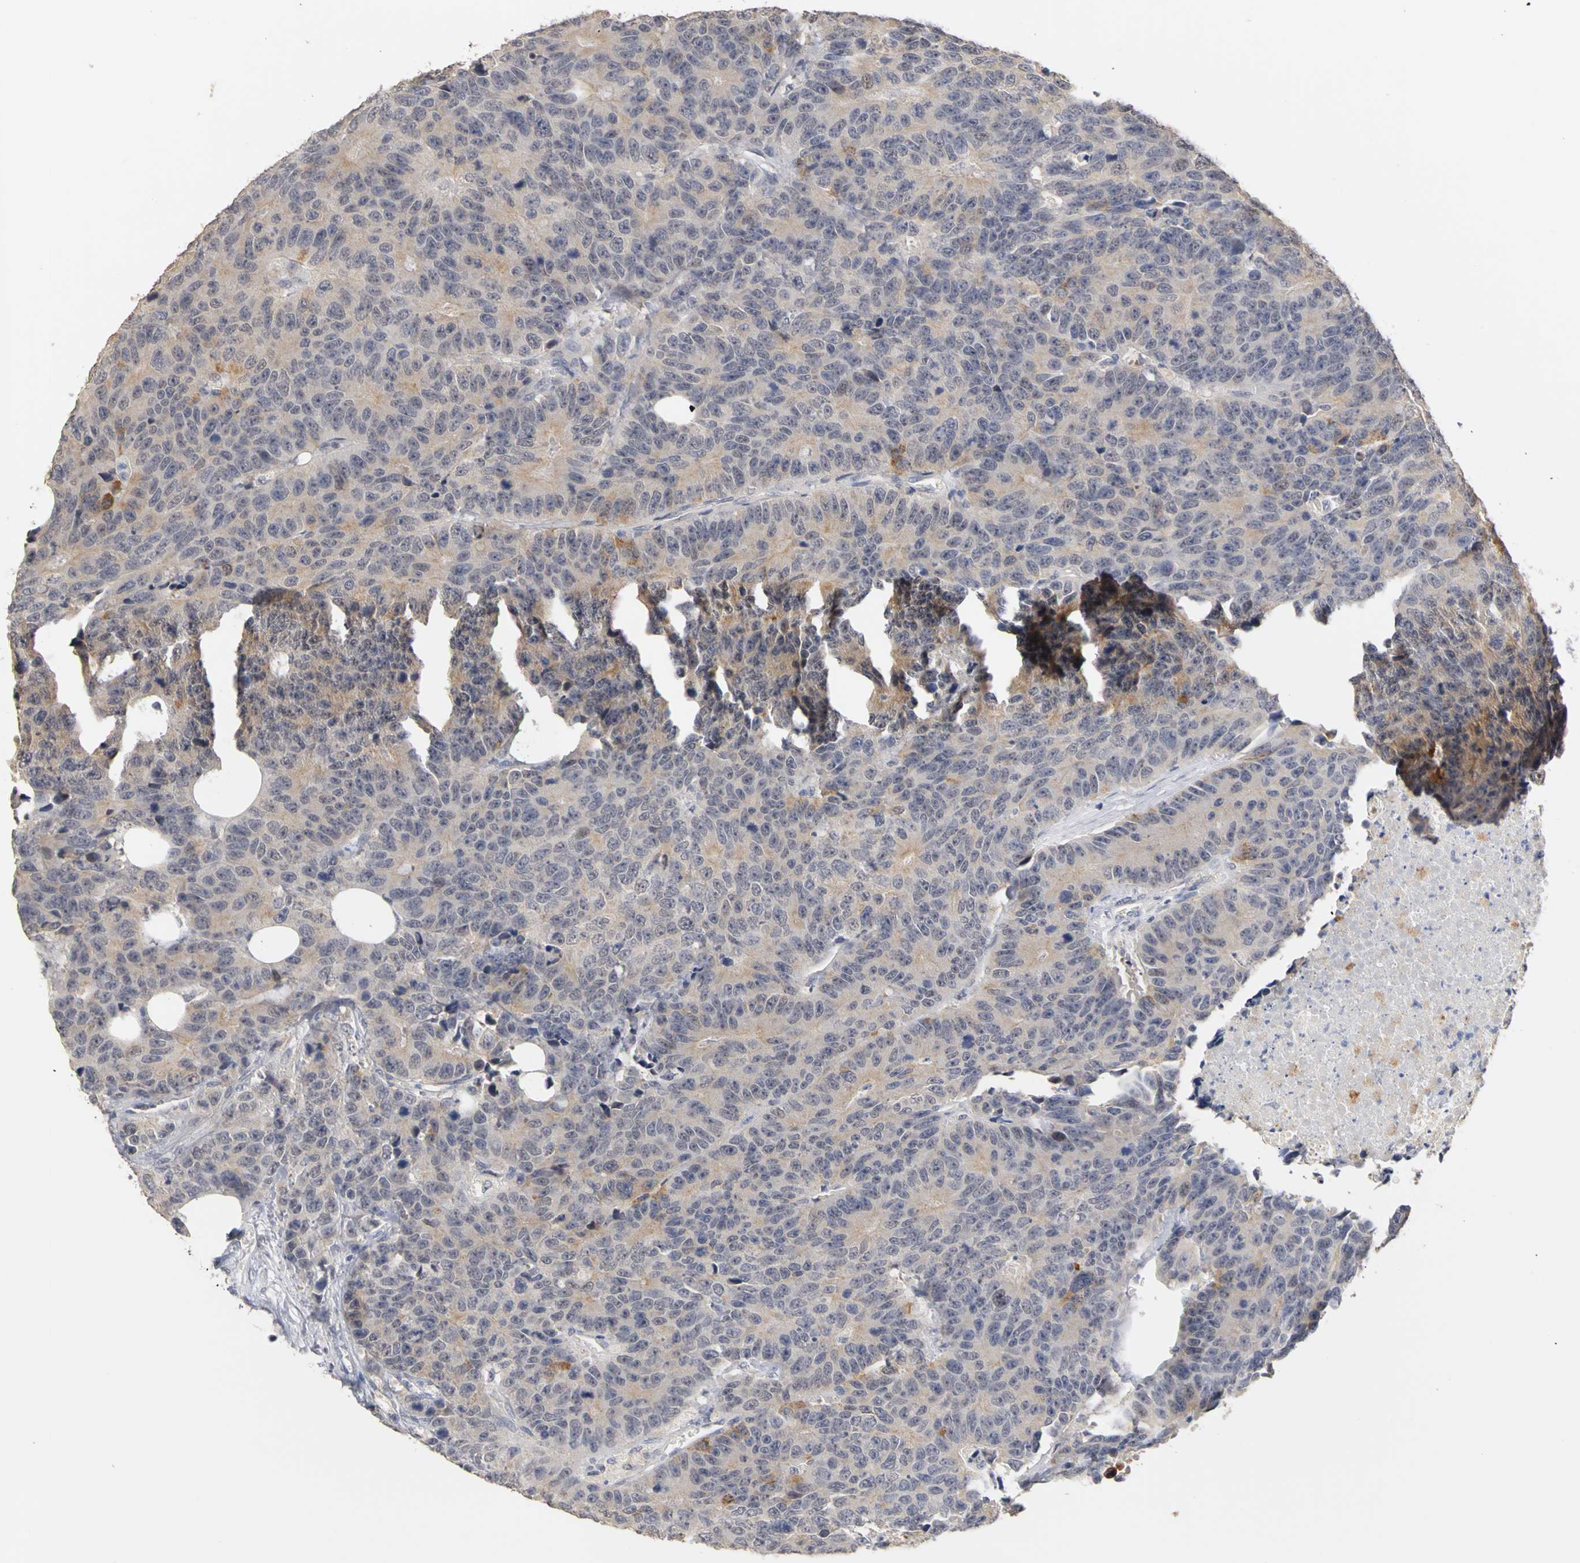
{"staining": {"intensity": "weak", "quantity": "25%-75%", "location": "cytoplasmic/membranous"}, "tissue": "colorectal cancer", "cell_type": "Tumor cells", "image_type": "cancer", "snomed": [{"axis": "morphology", "description": "Adenocarcinoma, NOS"}, {"axis": "topography", "description": "Colon"}], "caption": "This is a photomicrograph of immunohistochemistry (IHC) staining of colorectal adenocarcinoma, which shows weak staining in the cytoplasmic/membranous of tumor cells.", "gene": "PGR", "patient": {"sex": "female", "age": 86}}